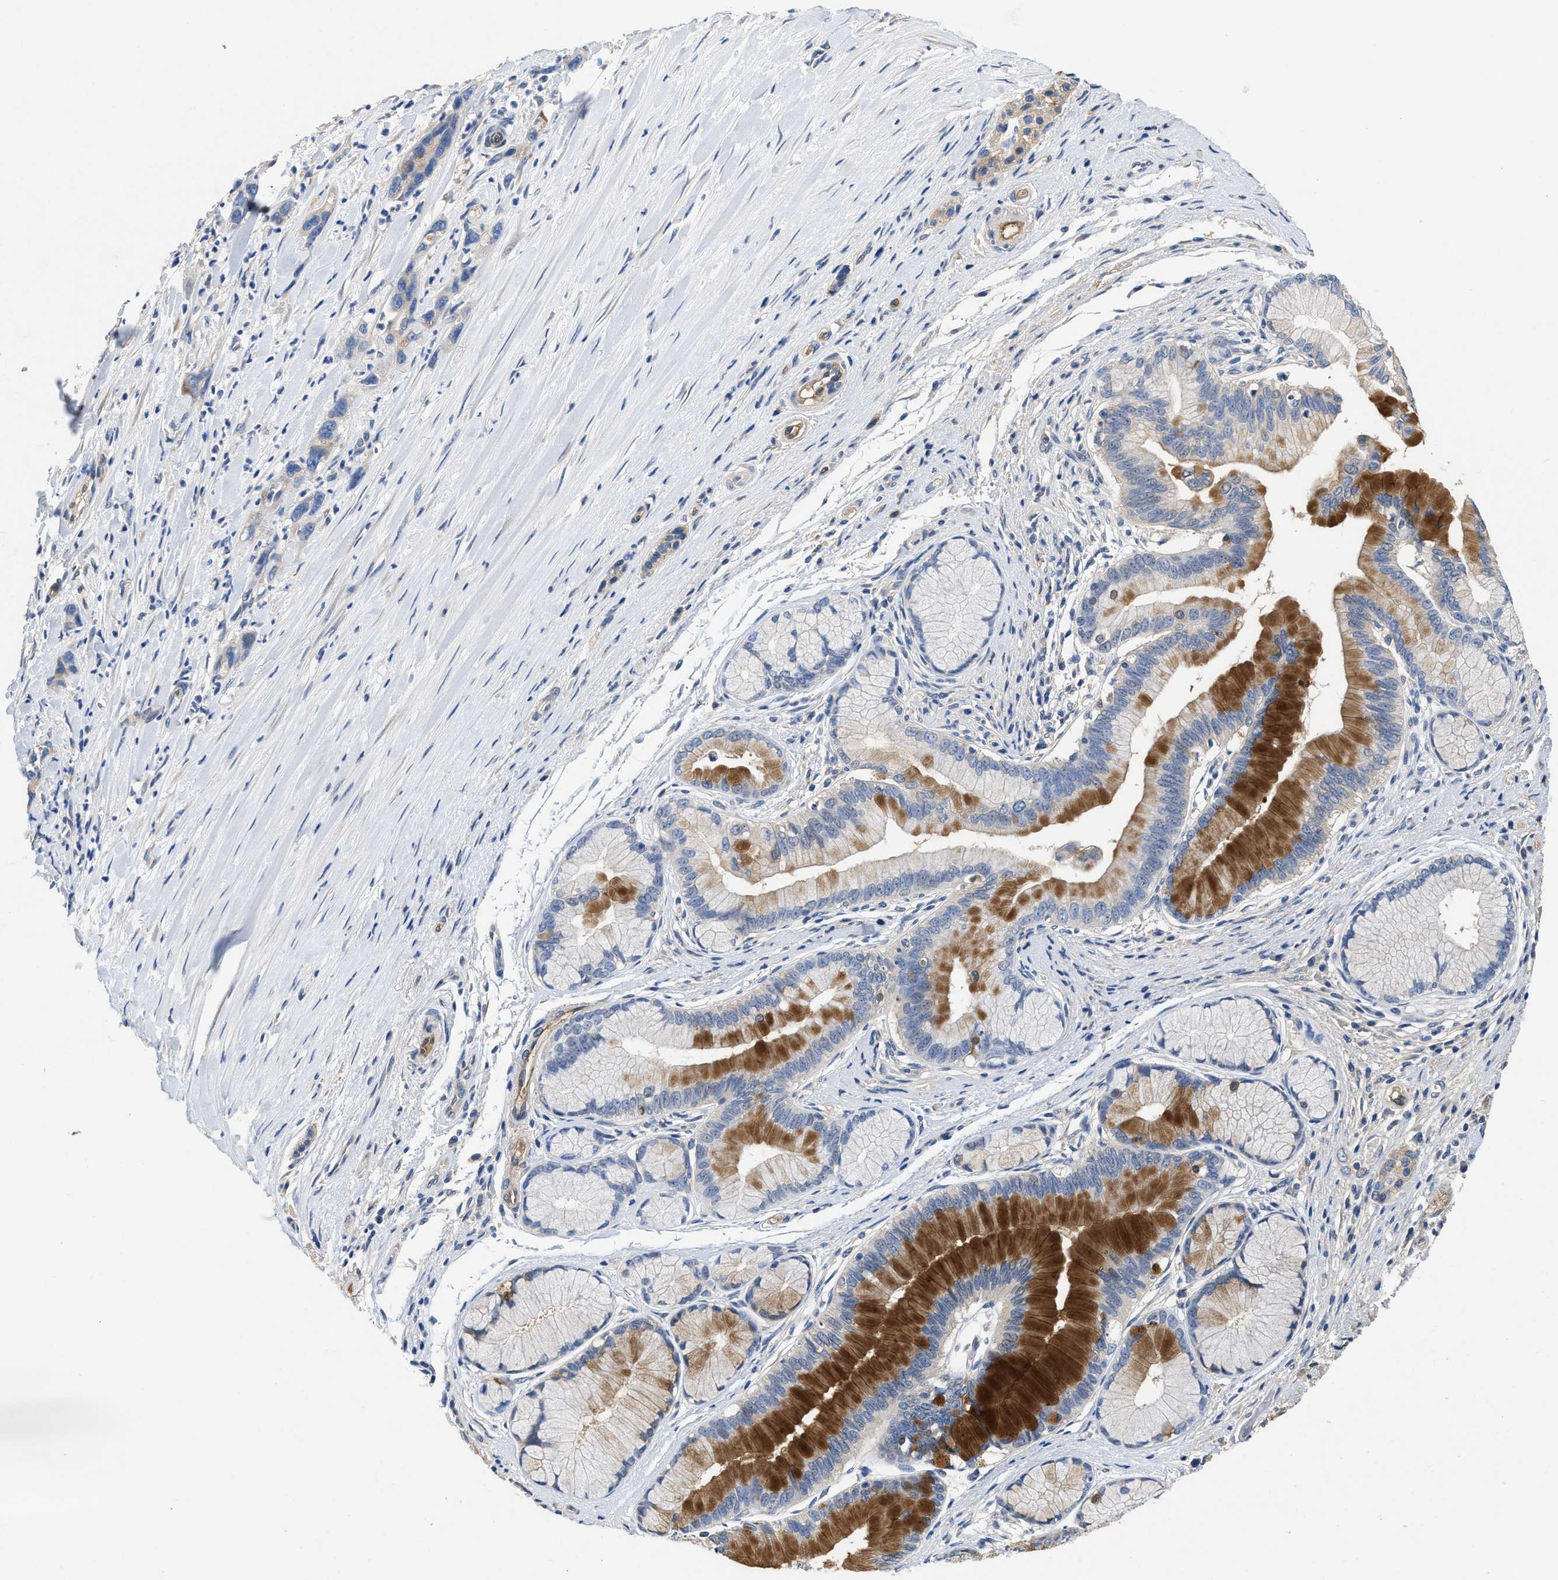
{"staining": {"intensity": "strong", "quantity": "25%-75%", "location": "cytoplasmic/membranous"}, "tissue": "pancreatic cancer", "cell_type": "Tumor cells", "image_type": "cancer", "snomed": [{"axis": "morphology", "description": "Adenocarcinoma, NOS"}, {"axis": "topography", "description": "Pancreas"}], "caption": "Brown immunohistochemical staining in adenocarcinoma (pancreatic) displays strong cytoplasmic/membranous expression in about 25%-75% of tumor cells.", "gene": "PEG10", "patient": {"sex": "female", "age": 70}}